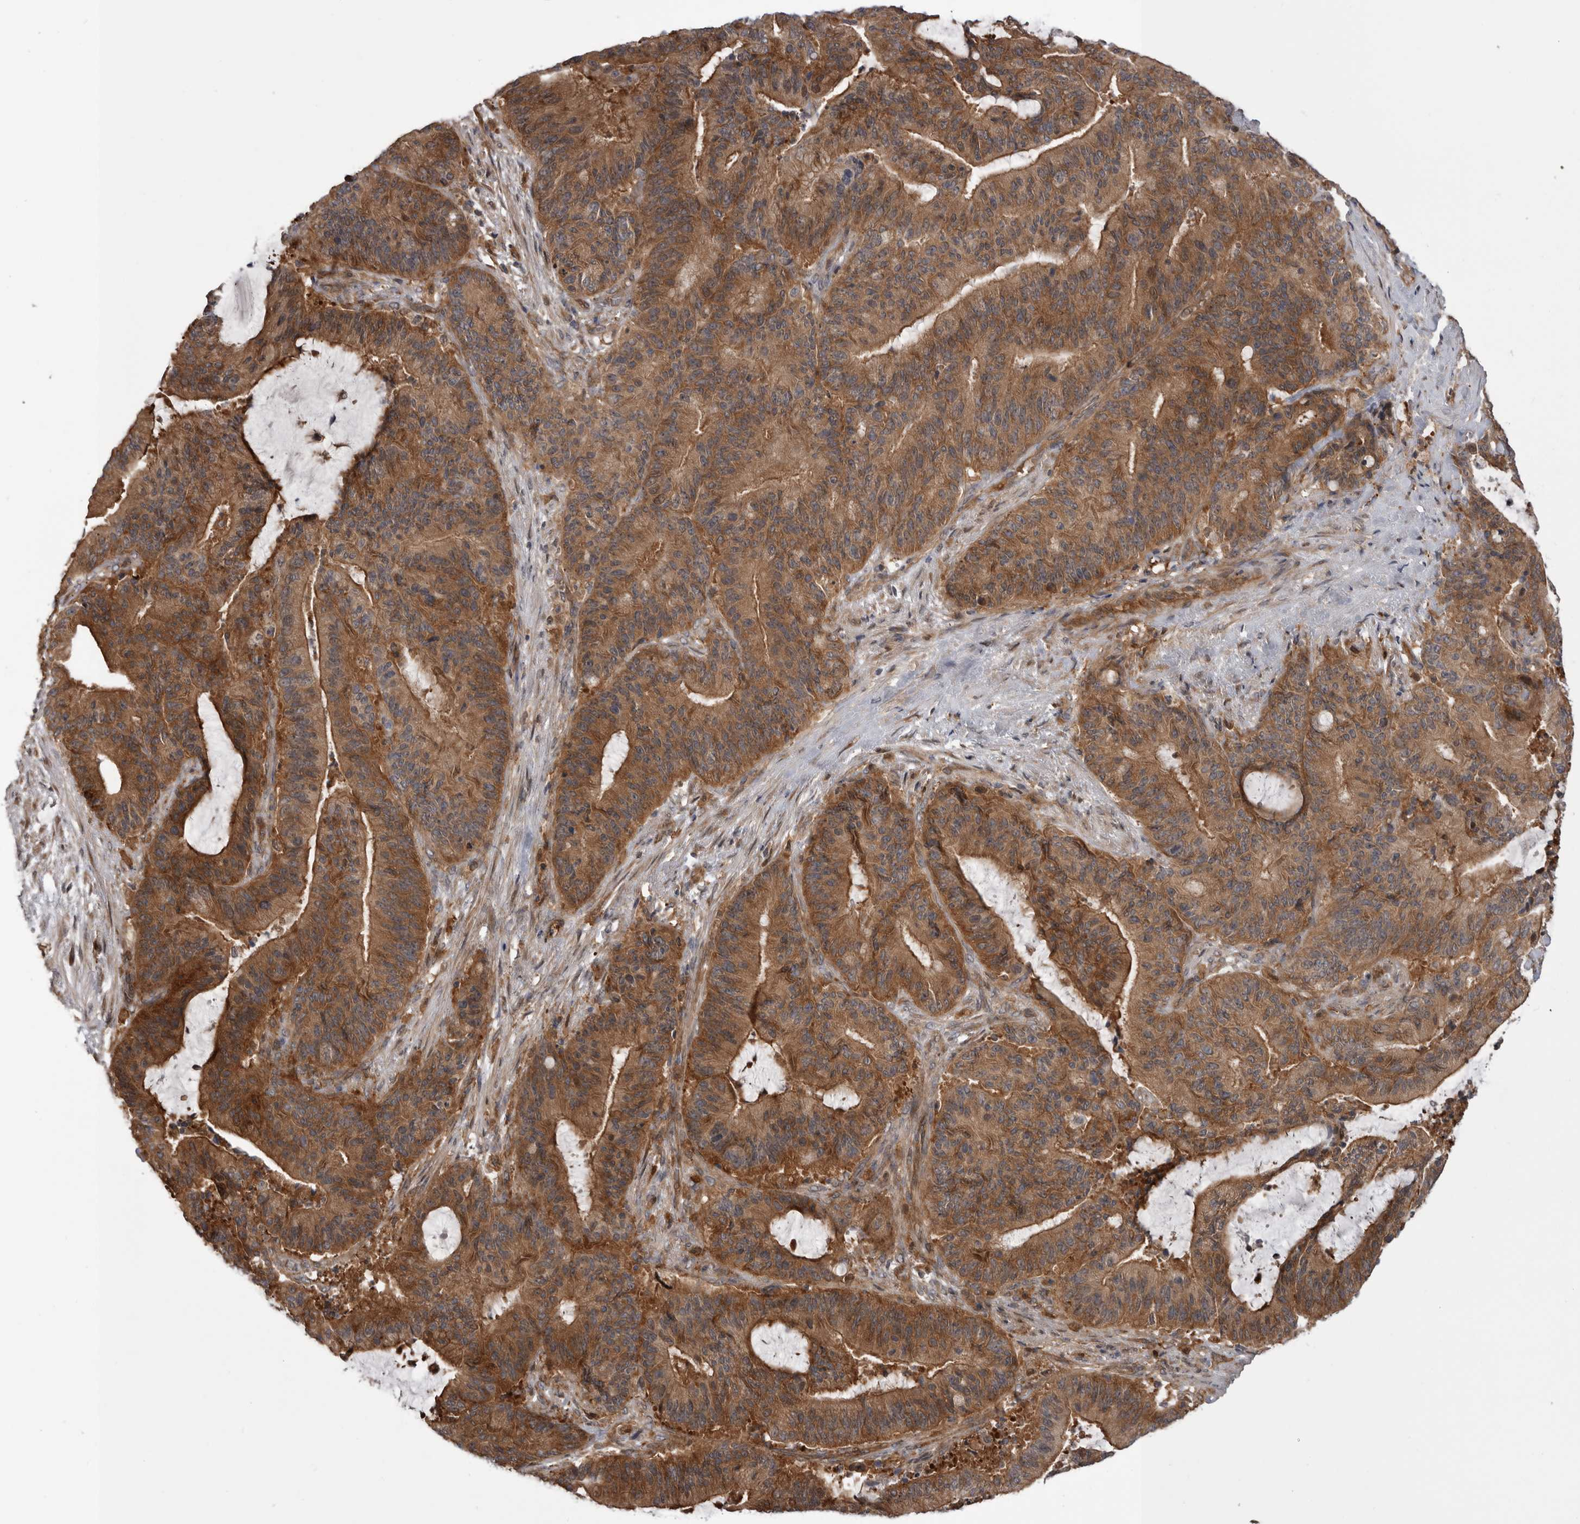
{"staining": {"intensity": "moderate", "quantity": ">75%", "location": "cytoplasmic/membranous,nuclear"}, "tissue": "liver cancer", "cell_type": "Tumor cells", "image_type": "cancer", "snomed": [{"axis": "morphology", "description": "Normal tissue, NOS"}, {"axis": "morphology", "description": "Cholangiocarcinoma"}, {"axis": "topography", "description": "Liver"}, {"axis": "topography", "description": "Peripheral nerve tissue"}], "caption": "A medium amount of moderate cytoplasmic/membranous and nuclear staining is seen in approximately >75% of tumor cells in liver cancer (cholangiocarcinoma) tissue.", "gene": "RAB3GAP2", "patient": {"sex": "female", "age": 73}}